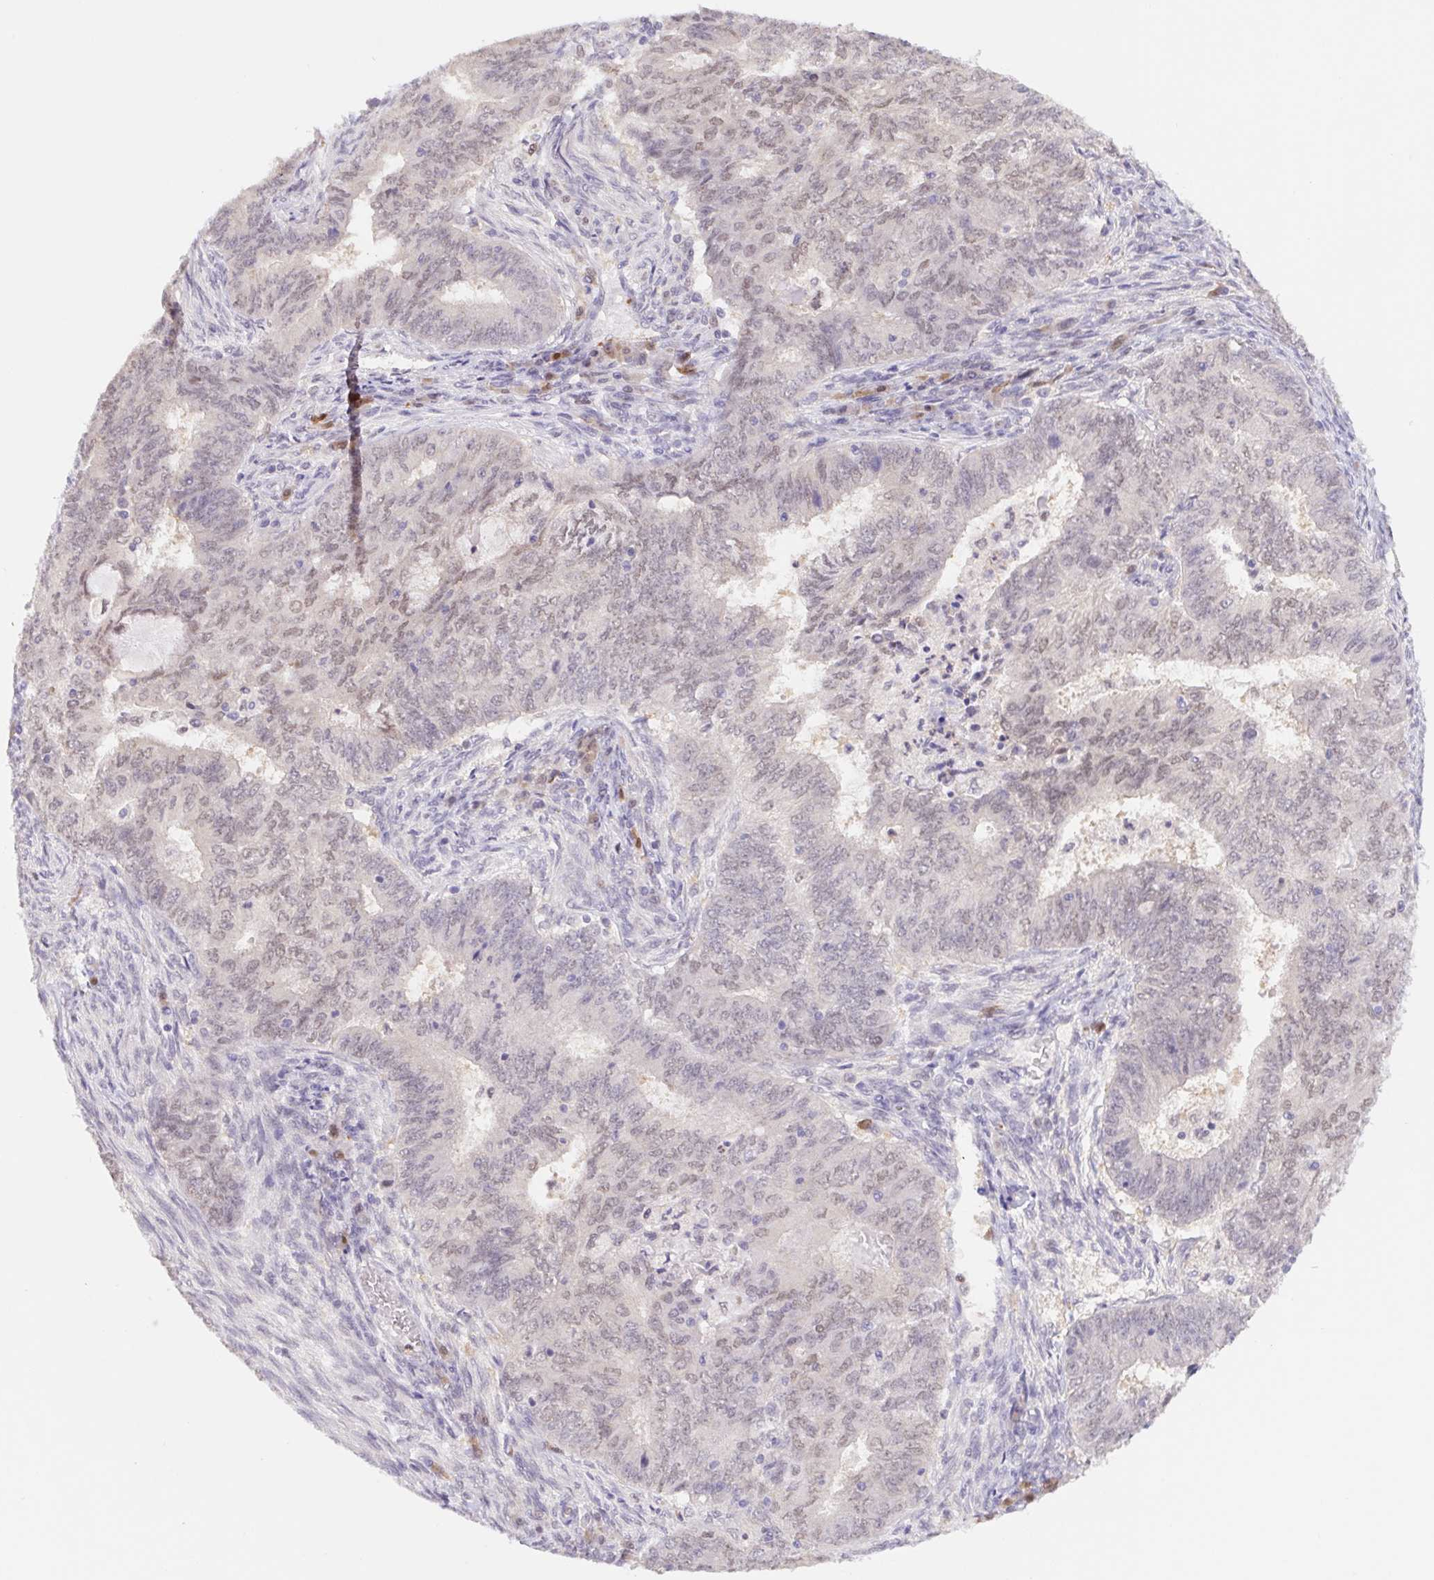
{"staining": {"intensity": "weak", "quantity": "<25%", "location": "nuclear"}, "tissue": "endometrial cancer", "cell_type": "Tumor cells", "image_type": "cancer", "snomed": [{"axis": "morphology", "description": "Adenocarcinoma, NOS"}, {"axis": "topography", "description": "Endometrium"}], "caption": "A micrograph of adenocarcinoma (endometrial) stained for a protein demonstrates no brown staining in tumor cells.", "gene": "L3MBTL4", "patient": {"sex": "female", "age": 62}}